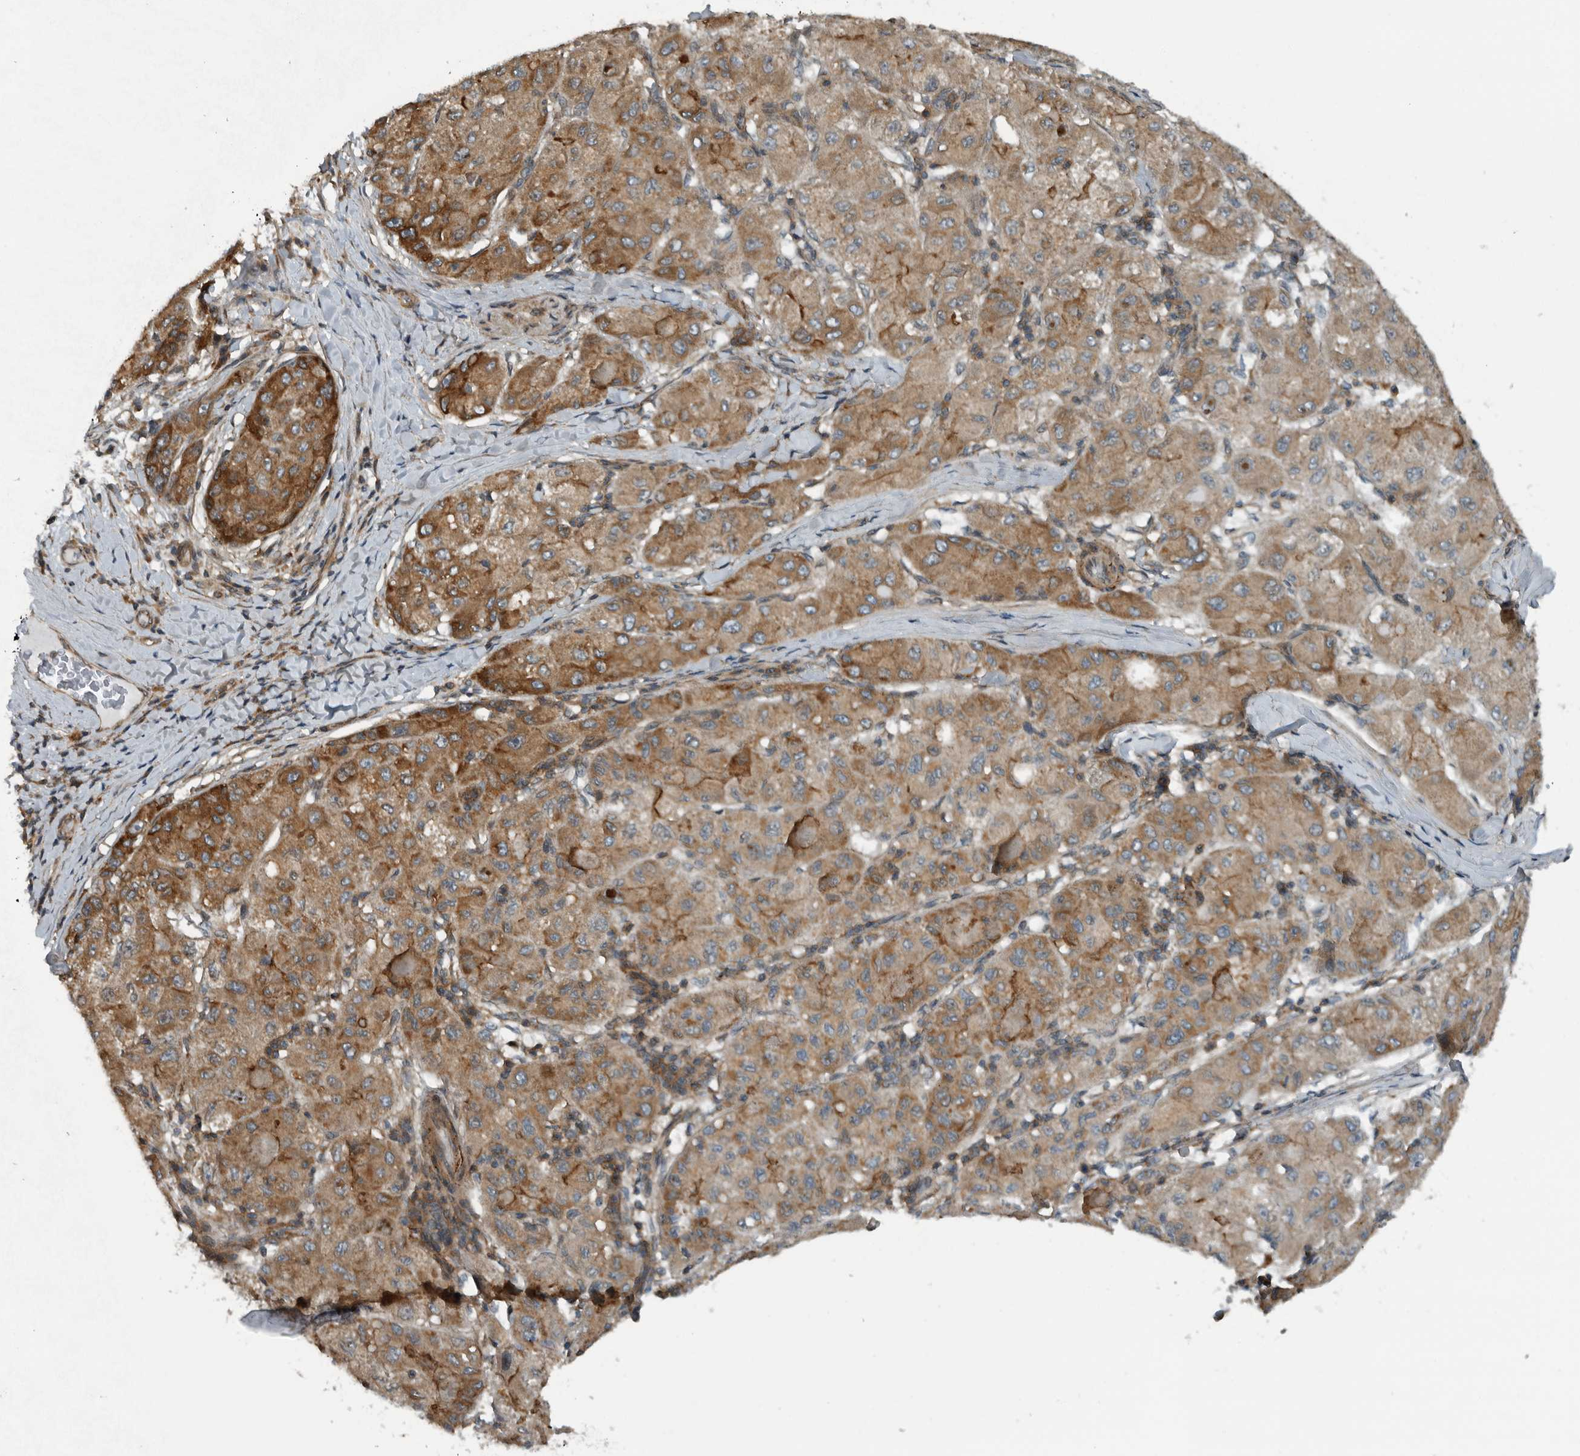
{"staining": {"intensity": "moderate", "quantity": ">75%", "location": "cytoplasmic/membranous"}, "tissue": "liver cancer", "cell_type": "Tumor cells", "image_type": "cancer", "snomed": [{"axis": "morphology", "description": "Carcinoma, Hepatocellular, NOS"}, {"axis": "topography", "description": "Liver"}], "caption": "Liver cancer (hepatocellular carcinoma) stained for a protein displays moderate cytoplasmic/membranous positivity in tumor cells.", "gene": "AMFR", "patient": {"sex": "male", "age": 80}}